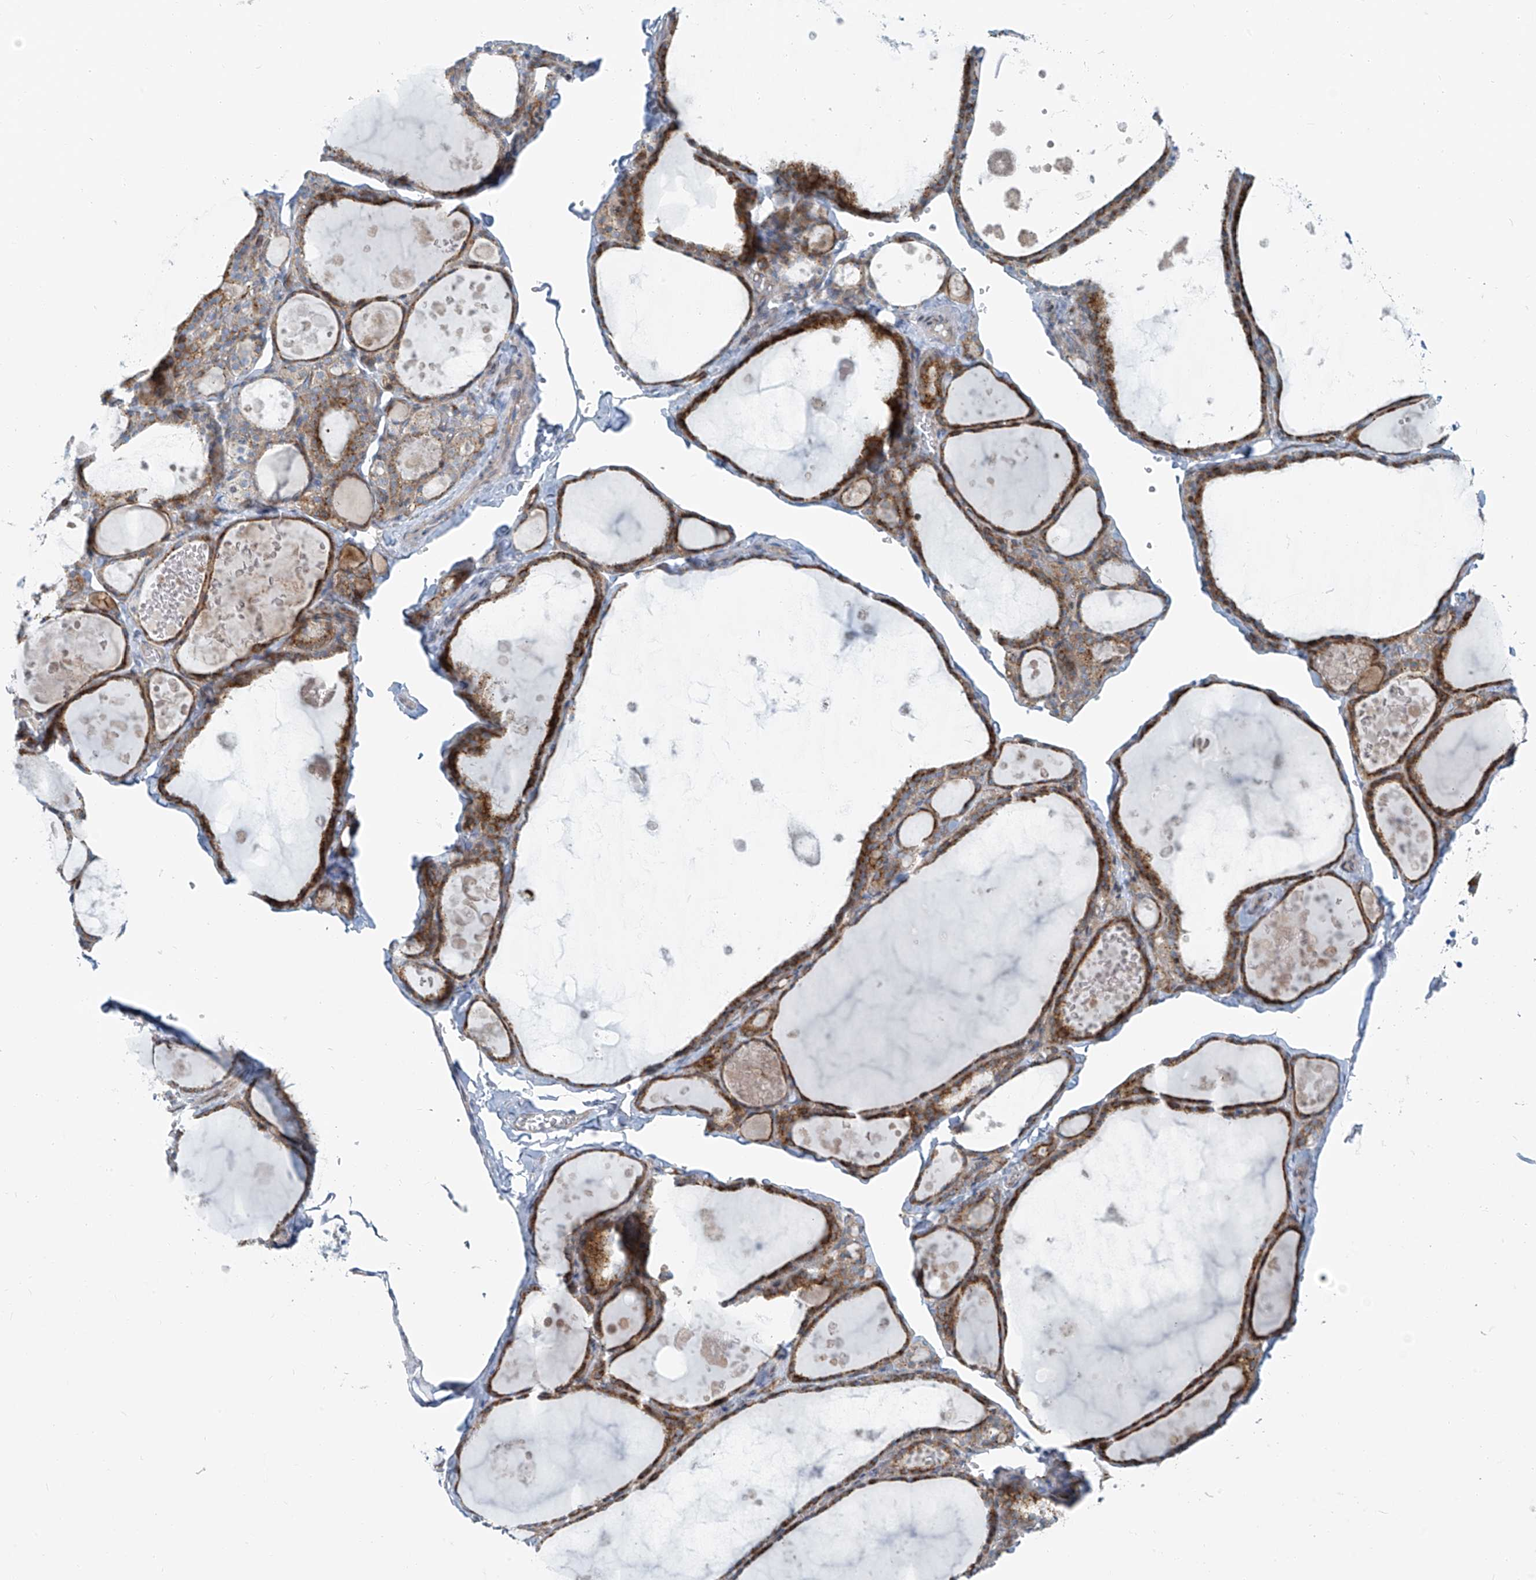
{"staining": {"intensity": "moderate", "quantity": ">75%", "location": "cytoplasmic/membranous"}, "tissue": "thyroid gland", "cell_type": "Glandular cells", "image_type": "normal", "snomed": [{"axis": "morphology", "description": "Normal tissue, NOS"}, {"axis": "topography", "description": "Thyroid gland"}], "caption": "Human thyroid gland stained with a brown dye displays moderate cytoplasmic/membranous positive positivity in approximately >75% of glandular cells.", "gene": "HIC2", "patient": {"sex": "male", "age": 56}}